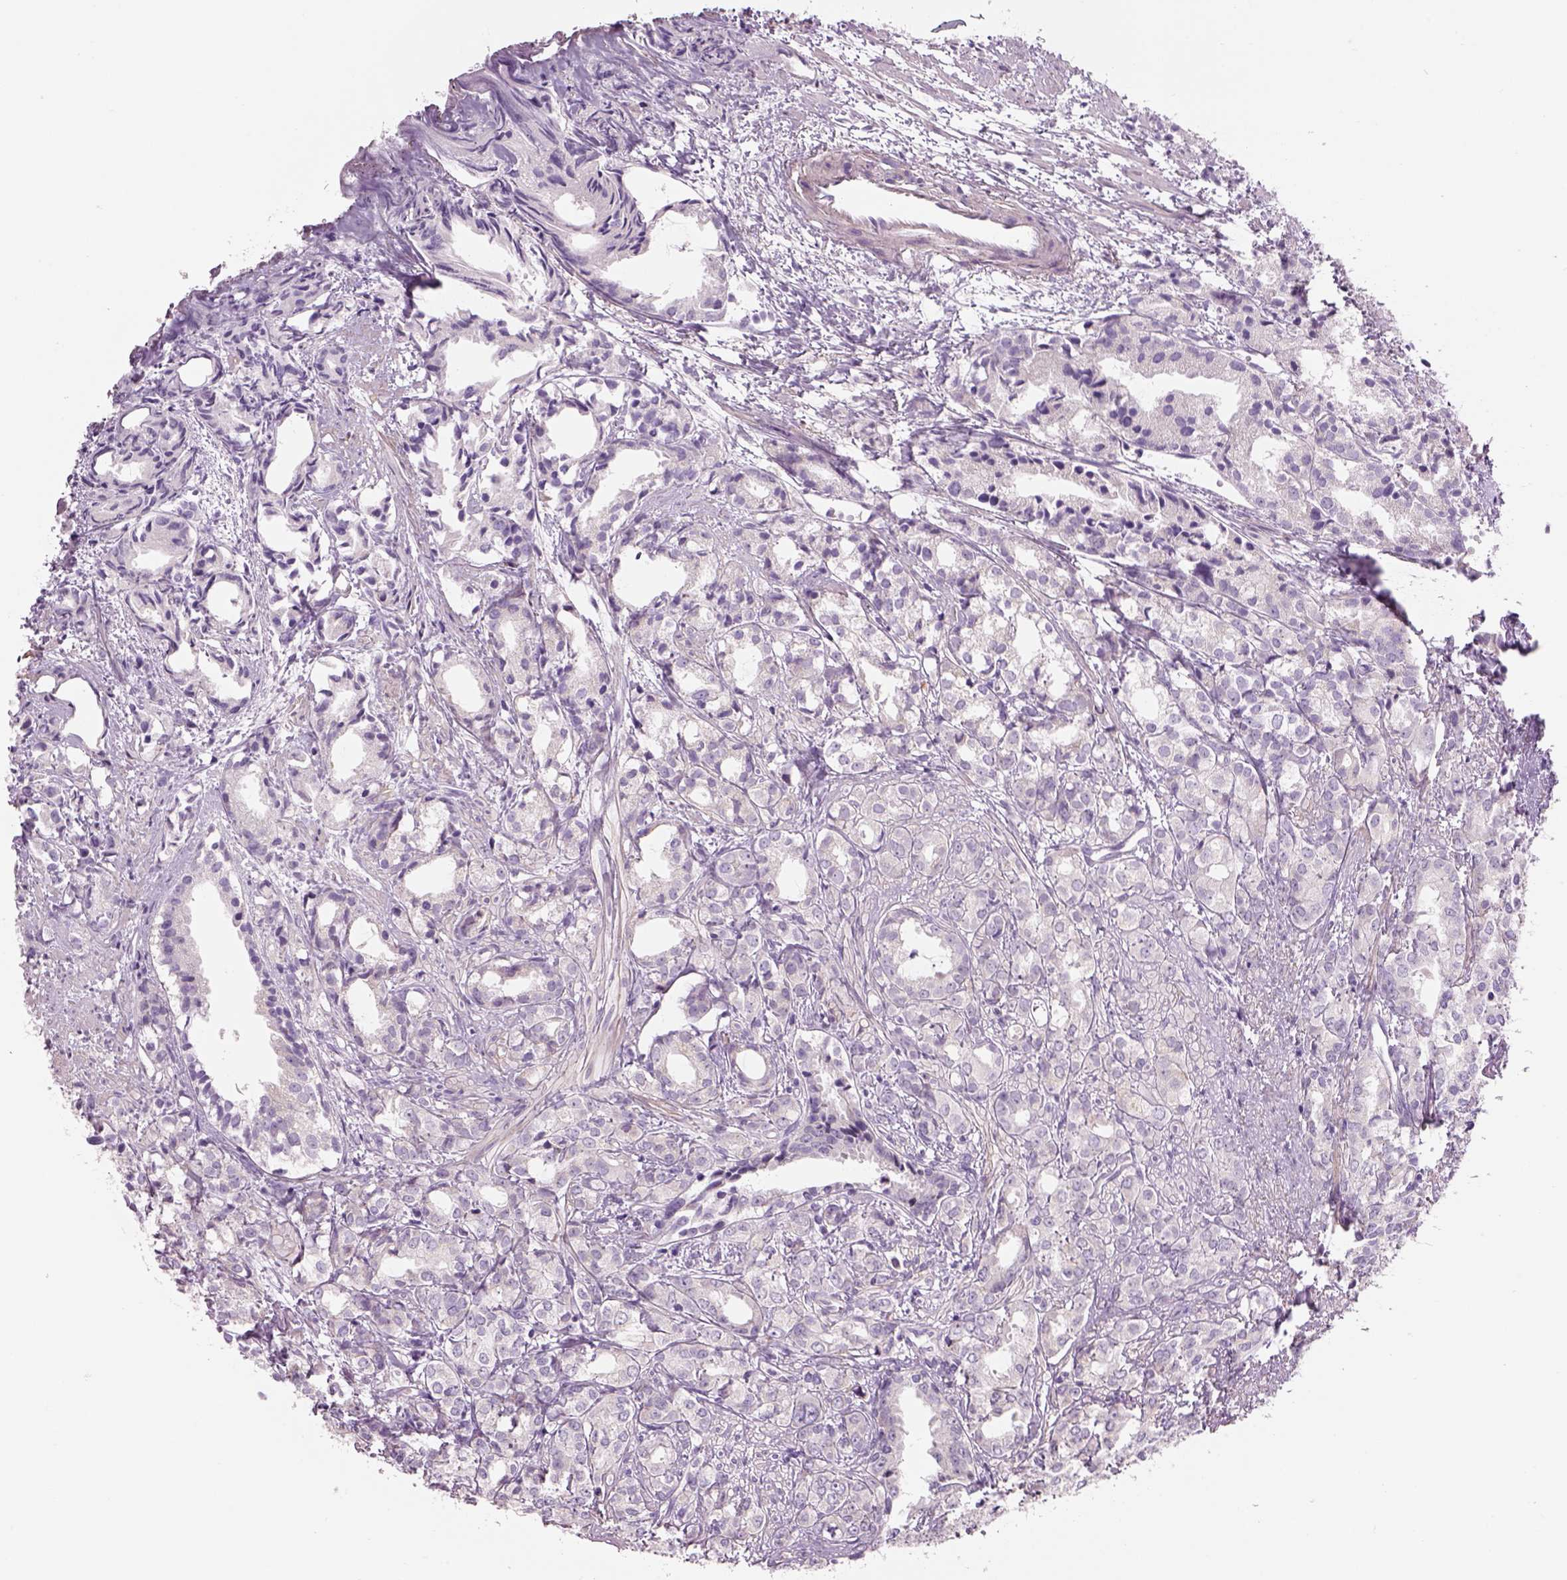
{"staining": {"intensity": "negative", "quantity": "none", "location": "none"}, "tissue": "prostate cancer", "cell_type": "Tumor cells", "image_type": "cancer", "snomed": [{"axis": "morphology", "description": "Adenocarcinoma, High grade"}, {"axis": "topography", "description": "Prostate"}], "caption": "A histopathology image of human high-grade adenocarcinoma (prostate) is negative for staining in tumor cells. (Stains: DAB (3,3'-diaminobenzidine) immunohistochemistry (IHC) with hematoxylin counter stain, Microscopy: brightfield microscopy at high magnification).", "gene": "IFT52", "patient": {"sex": "male", "age": 79}}